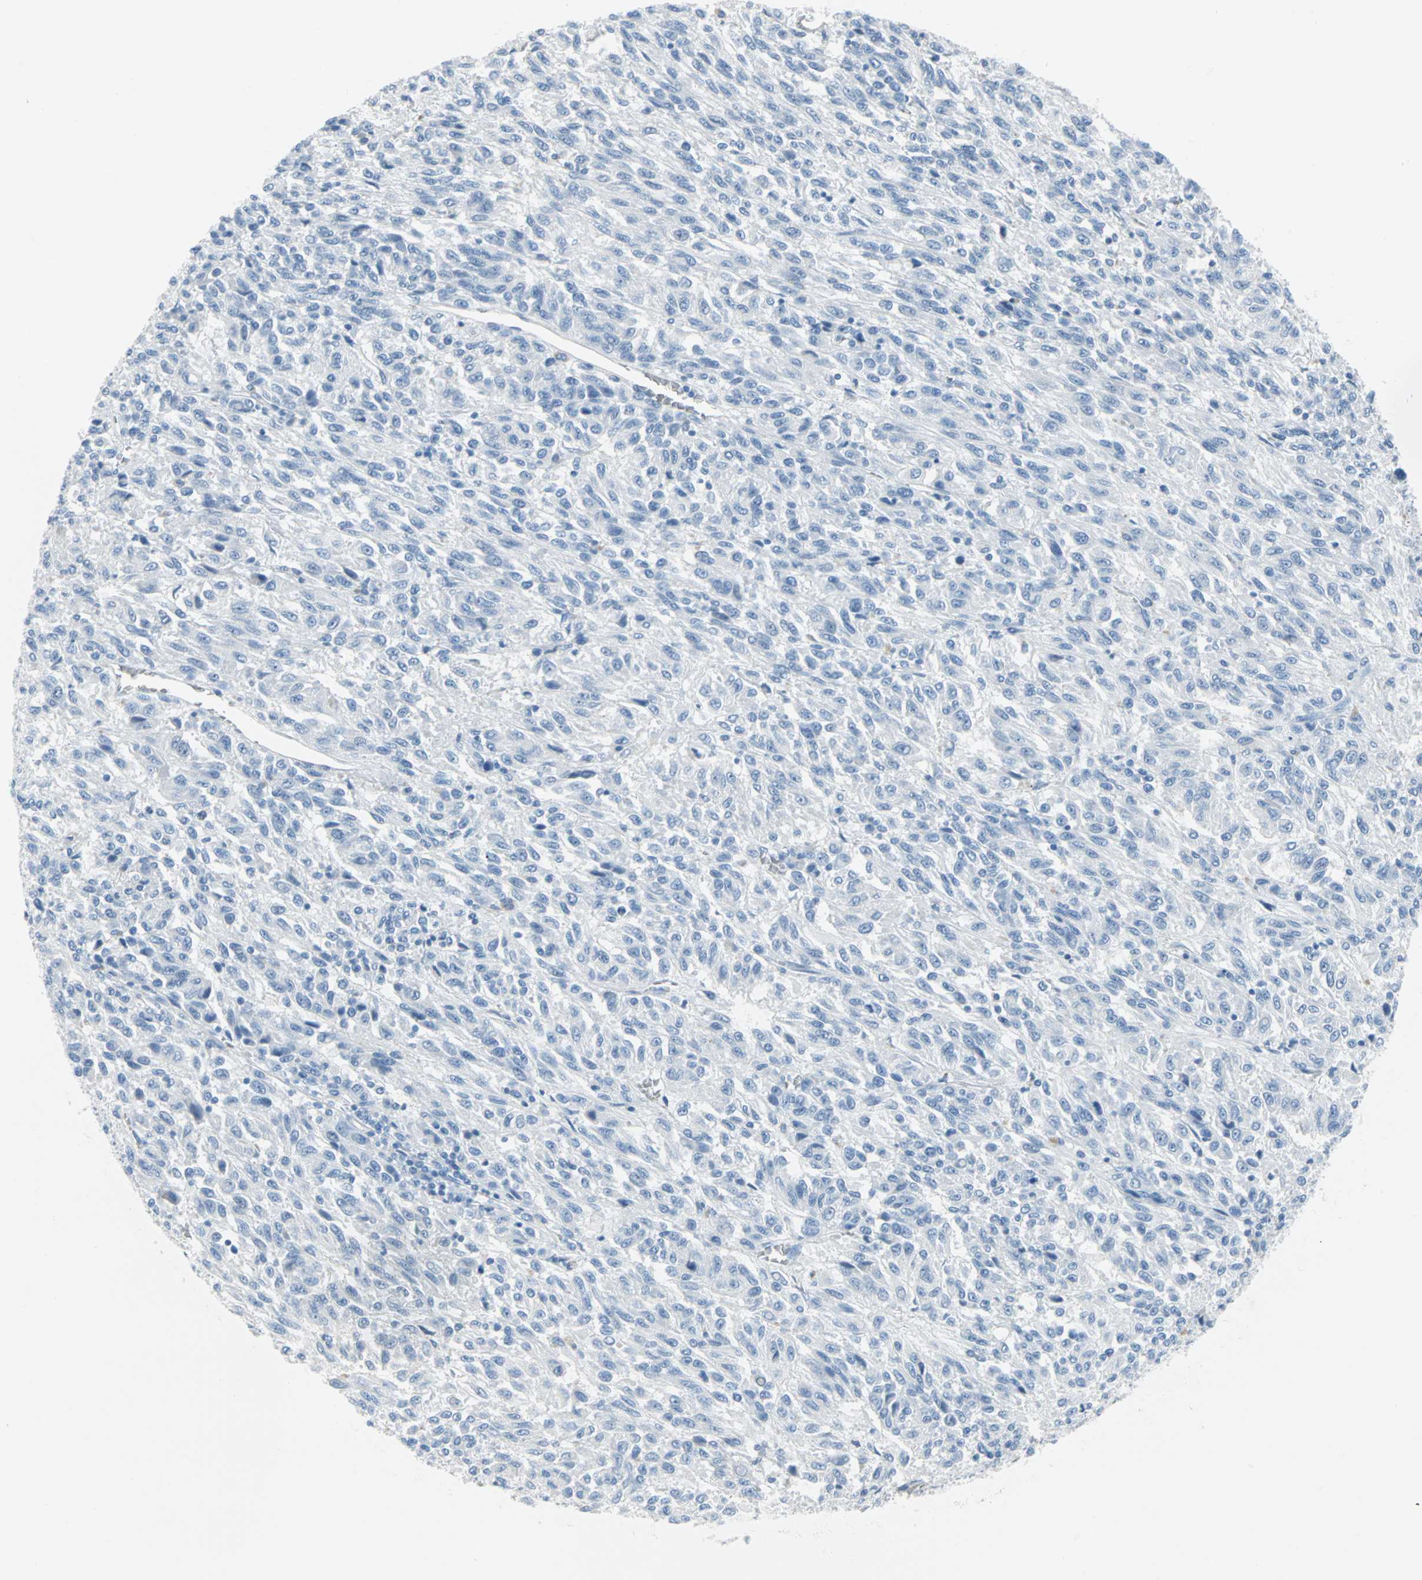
{"staining": {"intensity": "negative", "quantity": "none", "location": "none"}, "tissue": "melanoma", "cell_type": "Tumor cells", "image_type": "cancer", "snomed": [{"axis": "morphology", "description": "Malignant melanoma, Metastatic site"}, {"axis": "topography", "description": "Lung"}], "caption": "Immunohistochemical staining of malignant melanoma (metastatic site) shows no significant staining in tumor cells.", "gene": "STX1A", "patient": {"sex": "male", "age": 64}}